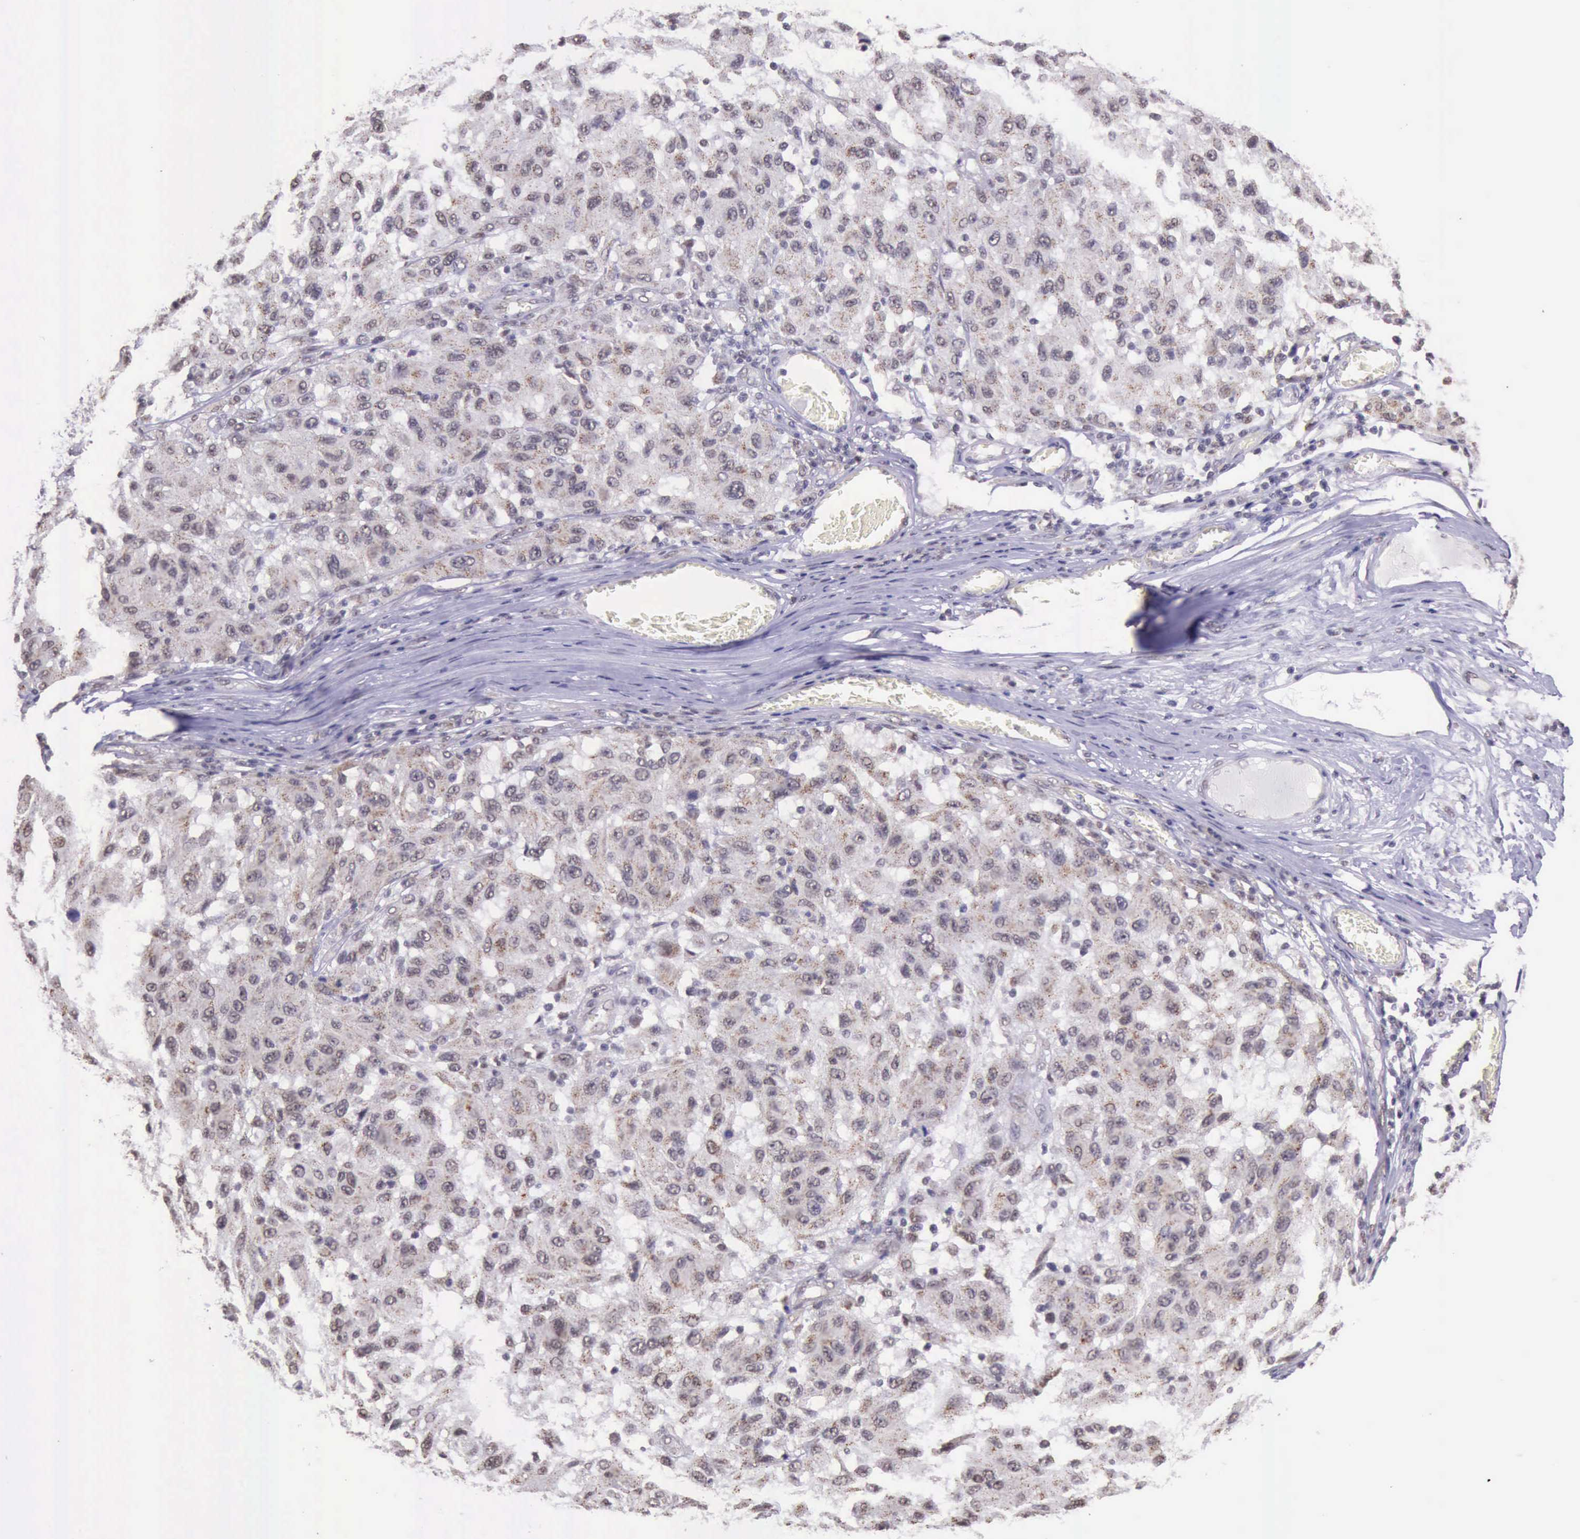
{"staining": {"intensity": "weak", "quantity": ">75%", "location": "nuclear"}, "tissue": "melanoma", "cell_type": "Tumor cells", "image_type": "cancer", "snomed": [{"axis": "morphology", "description": "Malignant melanoma, NOS"}, {"axis": "topography", "description": "Skin"}], "caption": "Immunohistochemical staining of human malignant melanoma exhibits low levels of weak nuclear positivity in about >75% of tumor cells. (IHC, brightfield microscopy, high magnification).", "gene": "PRPF39", "patient": {"sex": "female", "age": 77}}